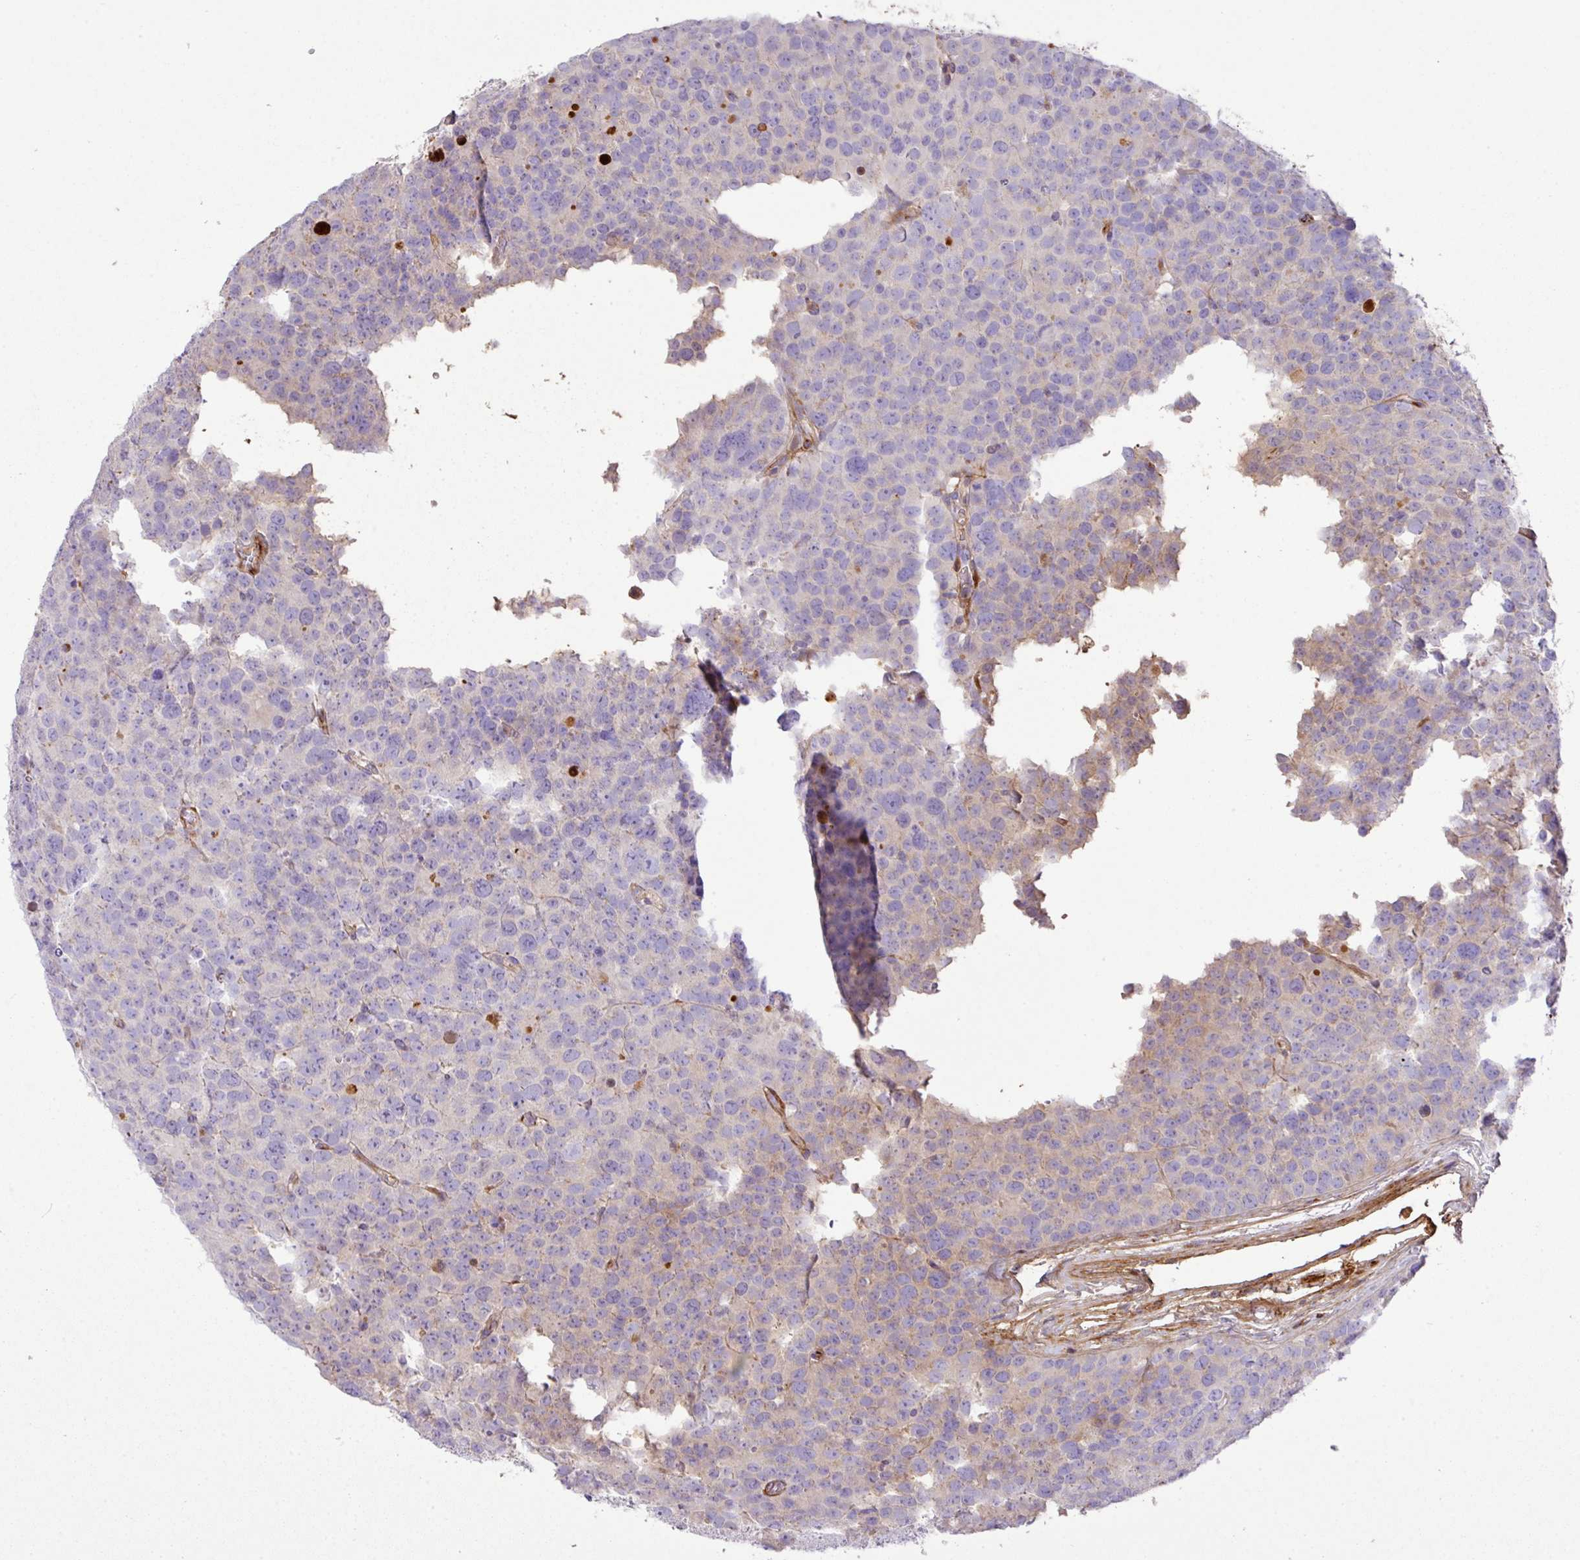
{"staining": {"intensity": "moderate", "quantity": "<25%", "location": "cytoplasmic/membranous"}, "tissue": "testis cancer", "cell_type": "Tumor cells", "image_type": "cancer", "snomed": [{"axis": "morphology", "description": "Seminoma, NOS"}, {"axis": "topography", "description": "Testis"}], "caption": "Immunohistochemistry photomicrograph of seminoma (testis) stained for a protein (brown), which shows low levels of moderate cytoplasmic/membranous positivity in about <25% of tumor cells.", "gene": "CTXN2", "patient": {"sex": "male", "age": 71}}